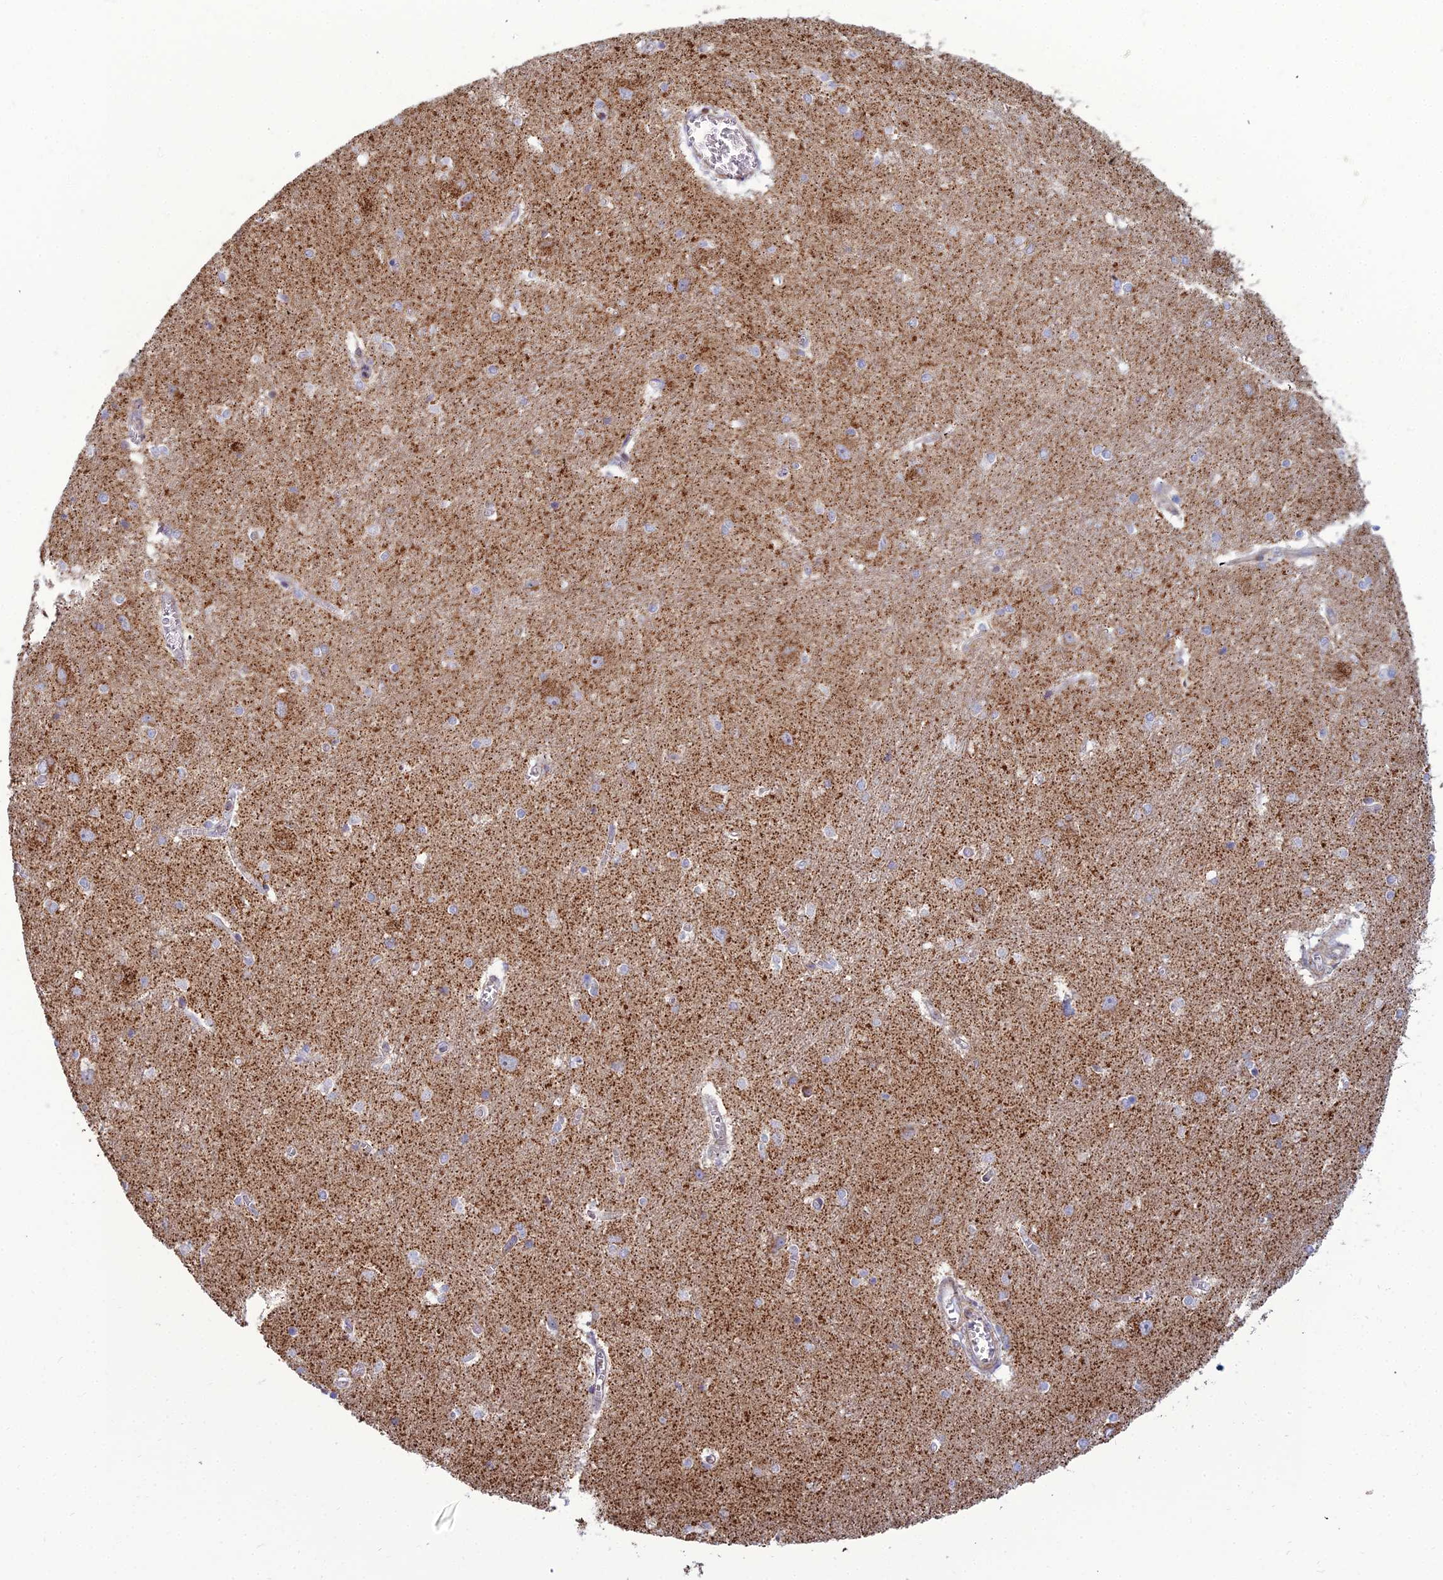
{"staining": {"intensity": "moderate", "quantity": "25%-75%", "location": "cytoplasmic/membranous"}, "tissue": "caudate", "cell_type": "Glial cells", "image_type": "normal", "snomed": [{"axis": "morphology", "description": "Normal tissue, NOS"}, {"axis": "topography", "description": "Lateral ventricle wall"}], "caption": "Moderate cytoplasmic/membranous staining is appreciated in approximately 25%-75% of glial cells in normal caudate.", "gene": "SLC35F4", "patient": {"sex": "male", "age": 37}}